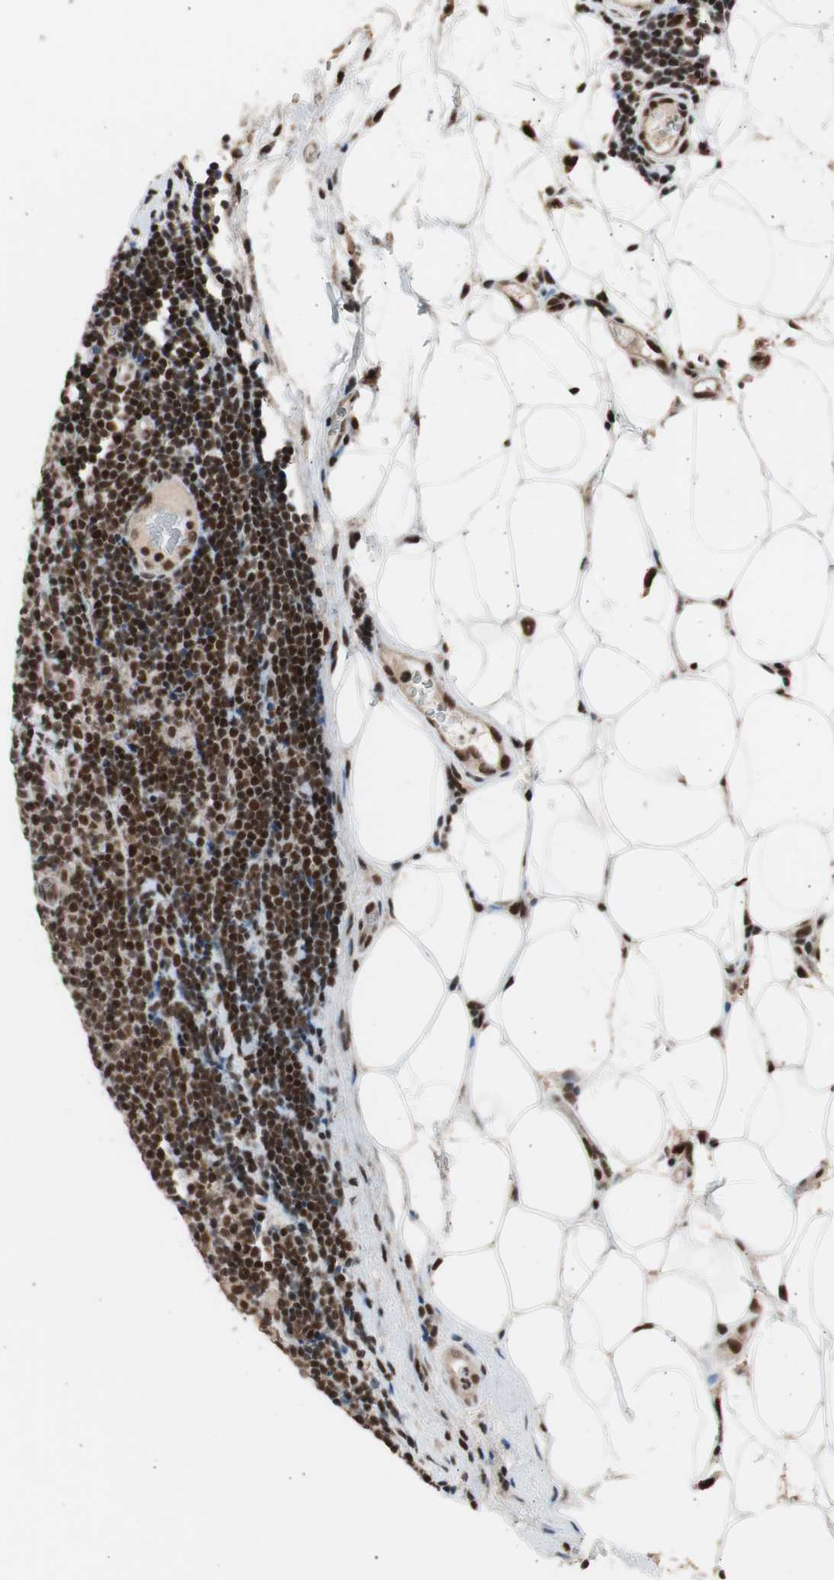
{"staining": {"intensity": "strong", "quantity": ">75%", "location": "nuclear"}, "tissue": "lymphoma", "cell_type": "Tumor cells", "image_type": "cancer", "snomed": [{"axis": "morphology", "description": "Malignant lymphoma, non-Hodgkin's type, Low grade"}, {"axis": "topography", "description": "Lymph node"}], "caption": "The micrograph shows a brown stain indicating the presence of a protein in the nuclear of tumor cells in low-grade malignant lymphoma, non-Hodgkin's type.", "gene": "RPA1", "patient": {"sex": "male", "age": 83}}